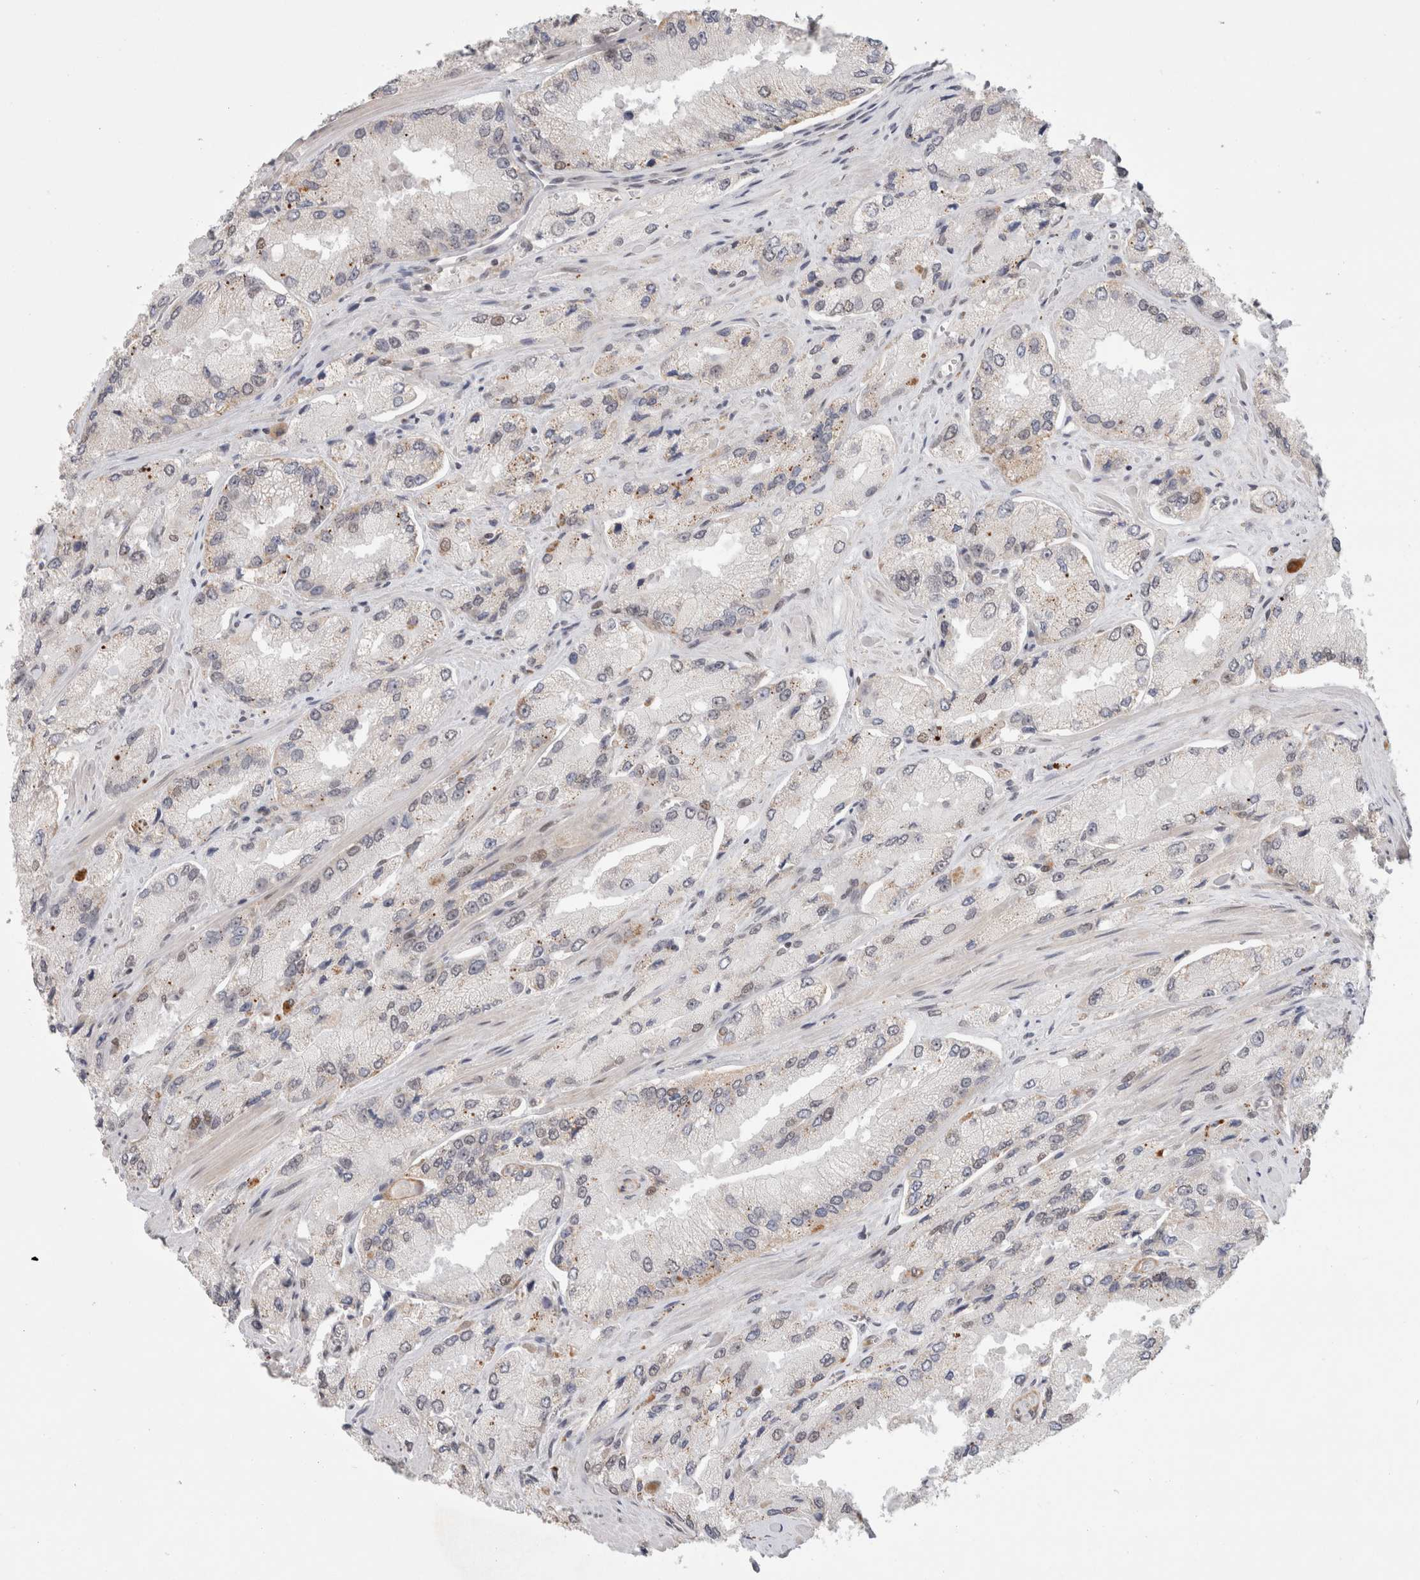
{"staining": {"intensity": "negative", "quantity": "none", "location": "none"}, "tissue": "prostate cancer", "cell_type": "Tumor cells", "image_type": "cancer", "snomed": [{"axis": "morphology", "description": "Adenocarcinoma, High grade"}, {"axis": "topography", "description": "Prostate"}], "caption": "IHC image of prostate cancer (high-grade adenocarcinoma) stained for a protein (brown), which reveals no staining in tumor cells. (DAB (3,3'-diaminobenzidine) immunohistochemistry (IHC) visualized using brightfield microscopy, high magnification).", "gene": "SENP6", "patient": {"sex": "male", "age": 58}}